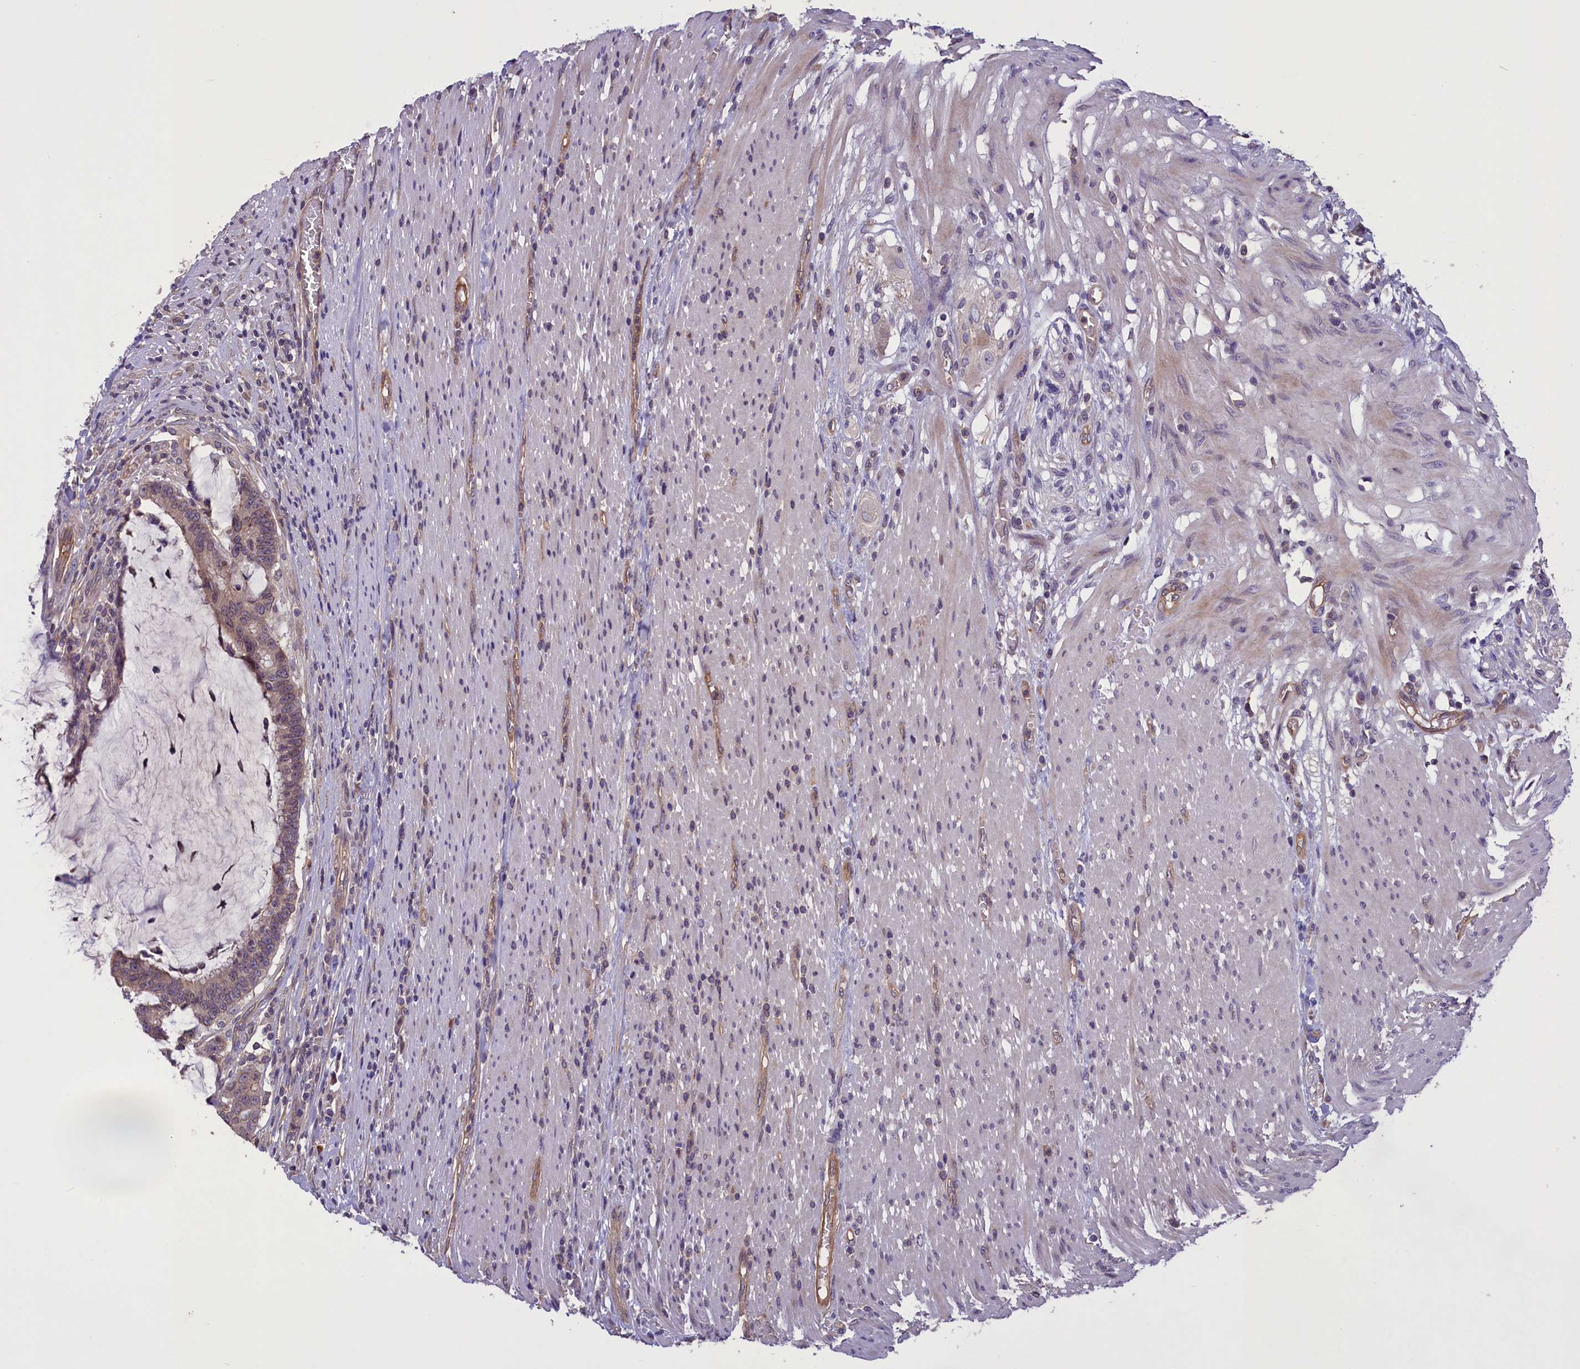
{"staining": {"intensity": "moderate", "quantity": "25%-75%", "location": "cytoplasmic/membranous"}, "tissue": "colorectal cancer", "cell_type": "Tumor cells", "image_type": "cancer", "snomed": [{"axis": "morphology", "description": "Adenocarcinoma, NOS"}, {"axis": "topography", "description": "Rectum"}], "caption": "This histopathology image demonstrates immunohistochemistry (IHC) staining of human colorectal cancer, with medium moderate cytoplasmic/membranous staining in approximately 25%-75% of tumor cells.", "gene": "CCDC125", "patient": {"sex": "female", "age": 77}}